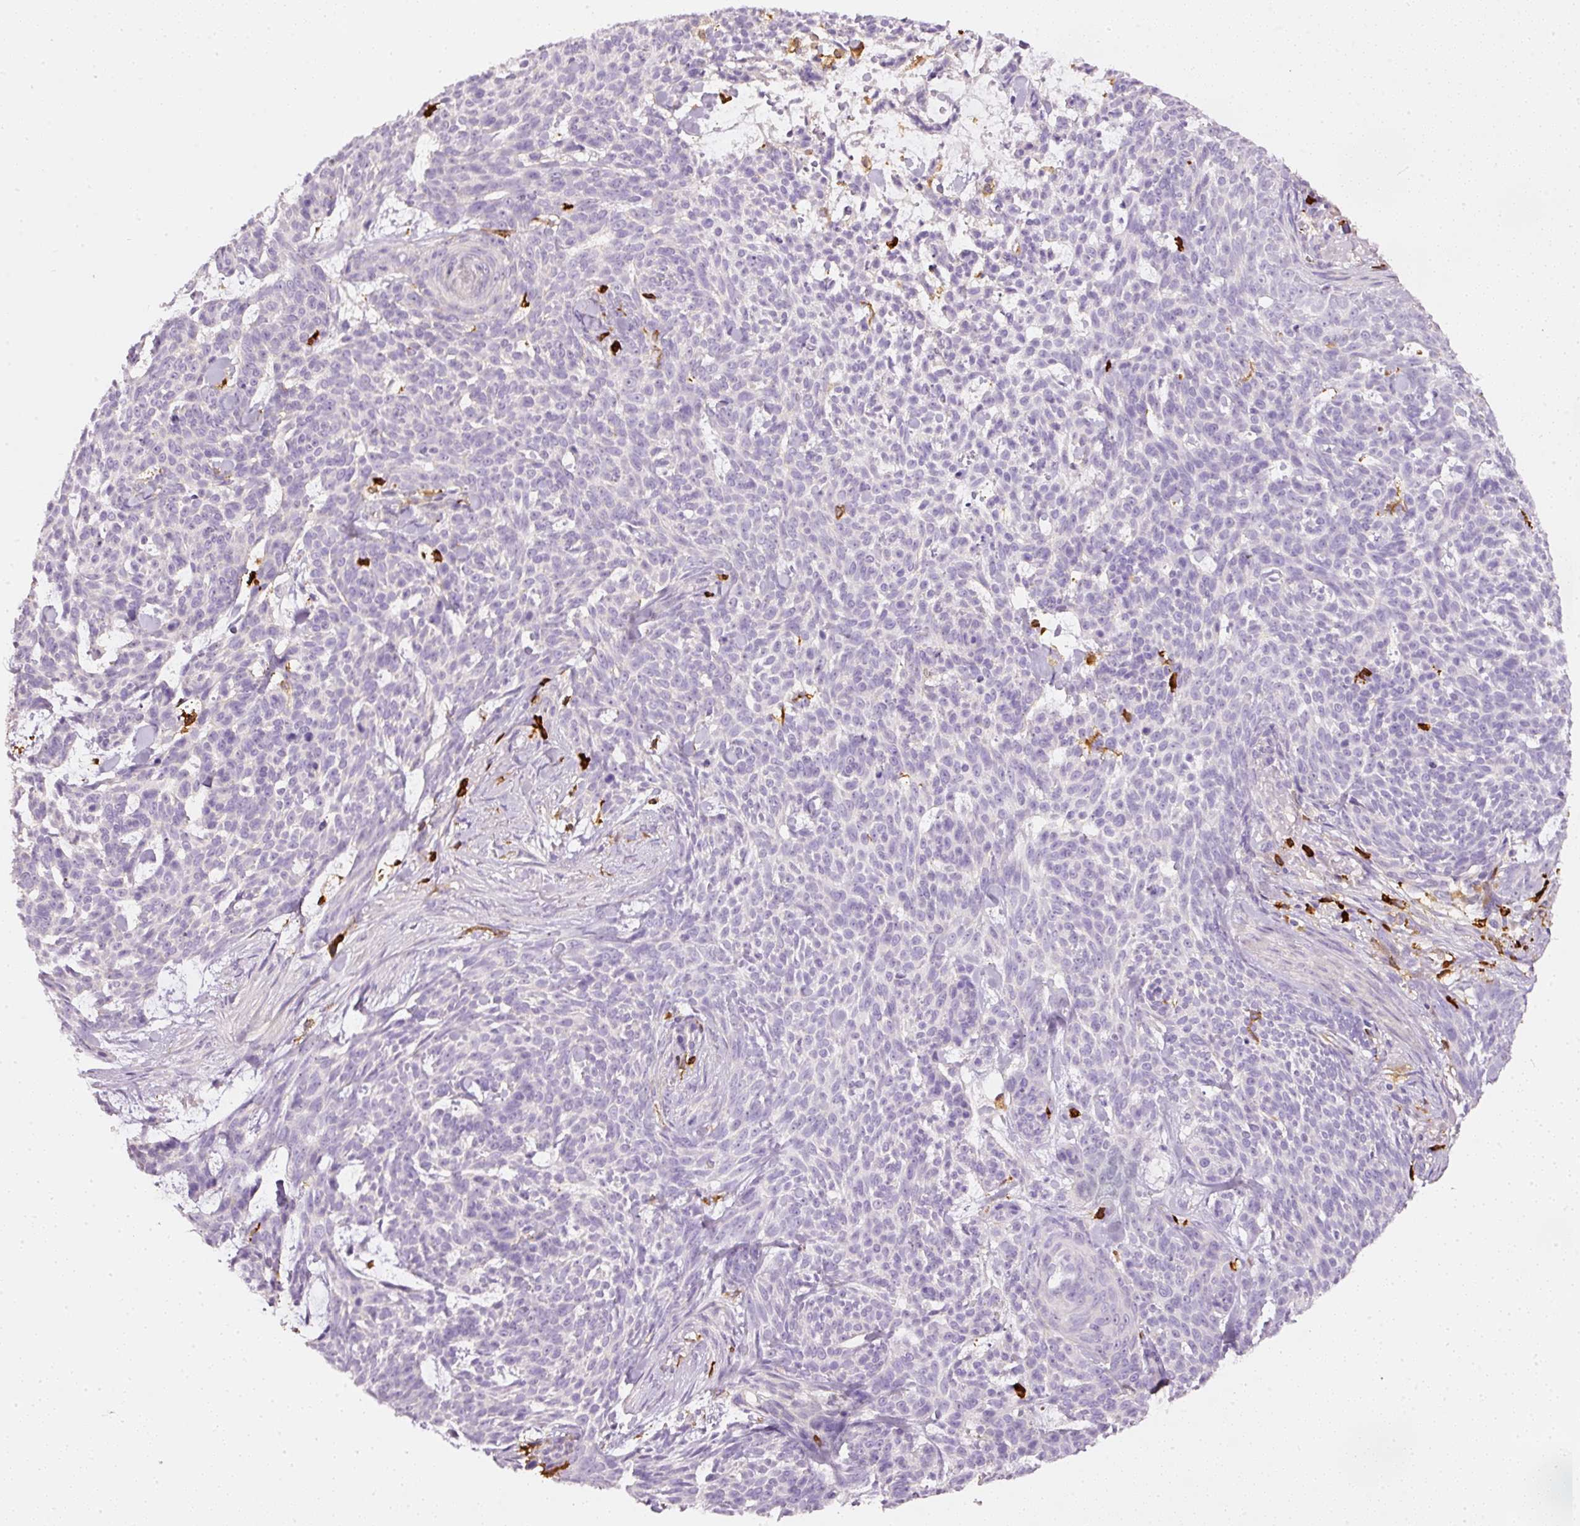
{"staining": {"intensity": "negative", "quantity": "none", "location": "none"}, "tissue": "skin cancer", "cell_type": "Tumor cells", "image_type": "cancer", "snomed": [{"axis": "morphology", "description": "Basal cell carcinoma"}, {"axis": "topography", "description": "Skin"}], "caption": "Immunohistochemical staining of skin basal cell carcinoma shows no significant expression in tumor cells.", "gene": "EVL", "patient": {"sex": "female", "age": 93}}